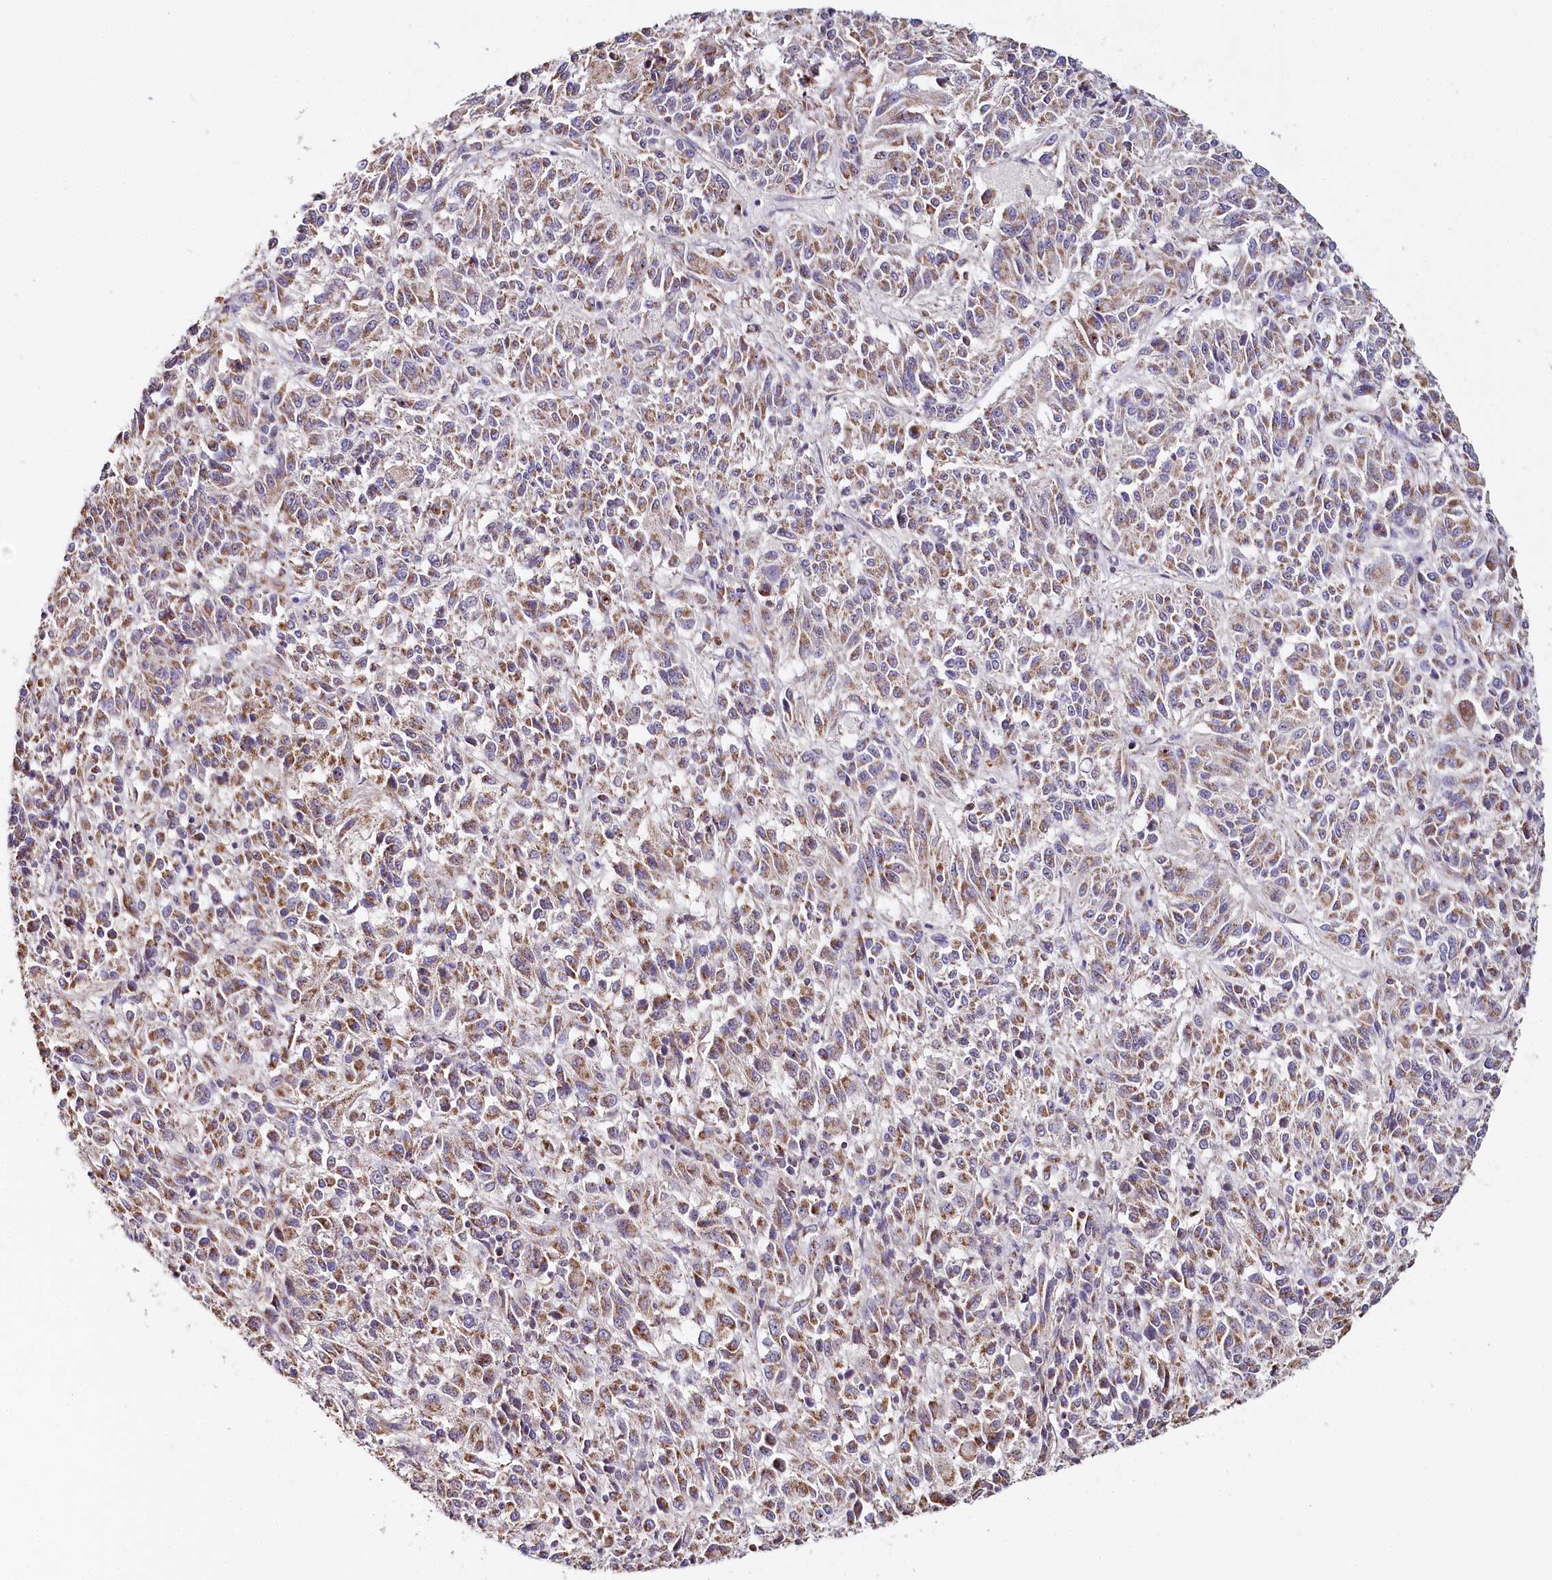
{"staining": {"intensity": "moderate", "quantity": ">75%", "location": "cytoplasmic/membranous"}, "tissue": "melanoma", "cell_type": "Tumor cells", "image_type": "cancer", "snomed": [{"axis": "morphology", "description": "Malignant melanoma, Metastatic site"}, {"axis": "topography", "description": "Lung"}], "caption": "This micrograph shows IHC staining of malignant melanoma (metastatic site), with medium moderate cytoplasmic/membranous expression in about >75% of tumor cells.", "gene": "MMP25", "patient": {"sex": "male", "age": 64}}